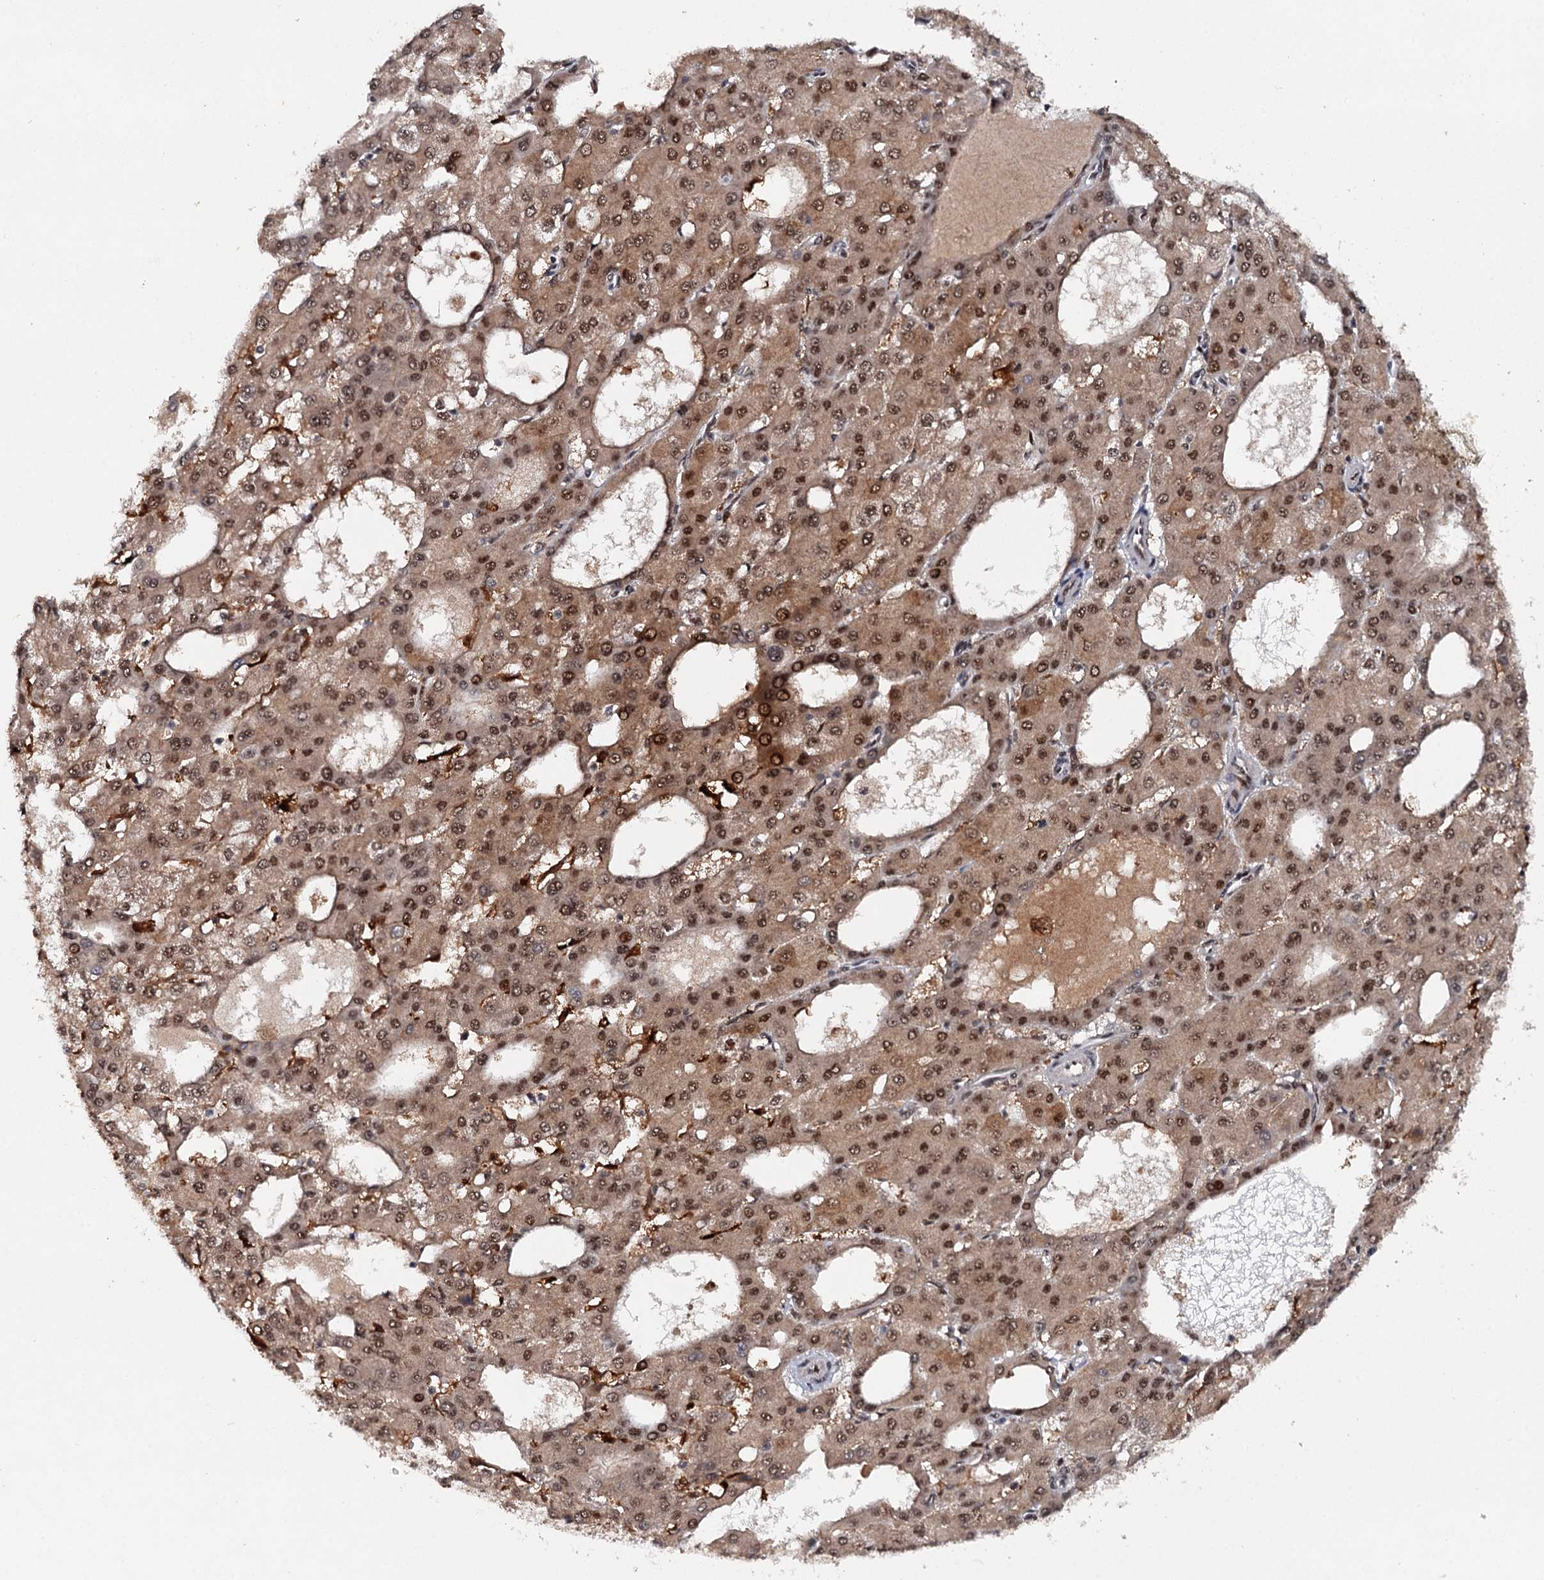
{"staining": {"intensity": "moderate", "quantity": ">75%", "location": "nuclear"}, "tissue": "liver cancer", "cell_type": "Tumor cells", "image_type": "cancer", "snomed": [{"axis": "morphology", "description": "Carcinoma, Hepatocellular, NOS"}, {"axis": "topography", "description": "Liver"}], "caption": "Liver cancer (hepatocellular carcinoma) tissue shows moderate nuclear positivity in approximately >75% of tumor cells", "gene": "BUD13", "patient": {"sex": "male", "age": 47}}